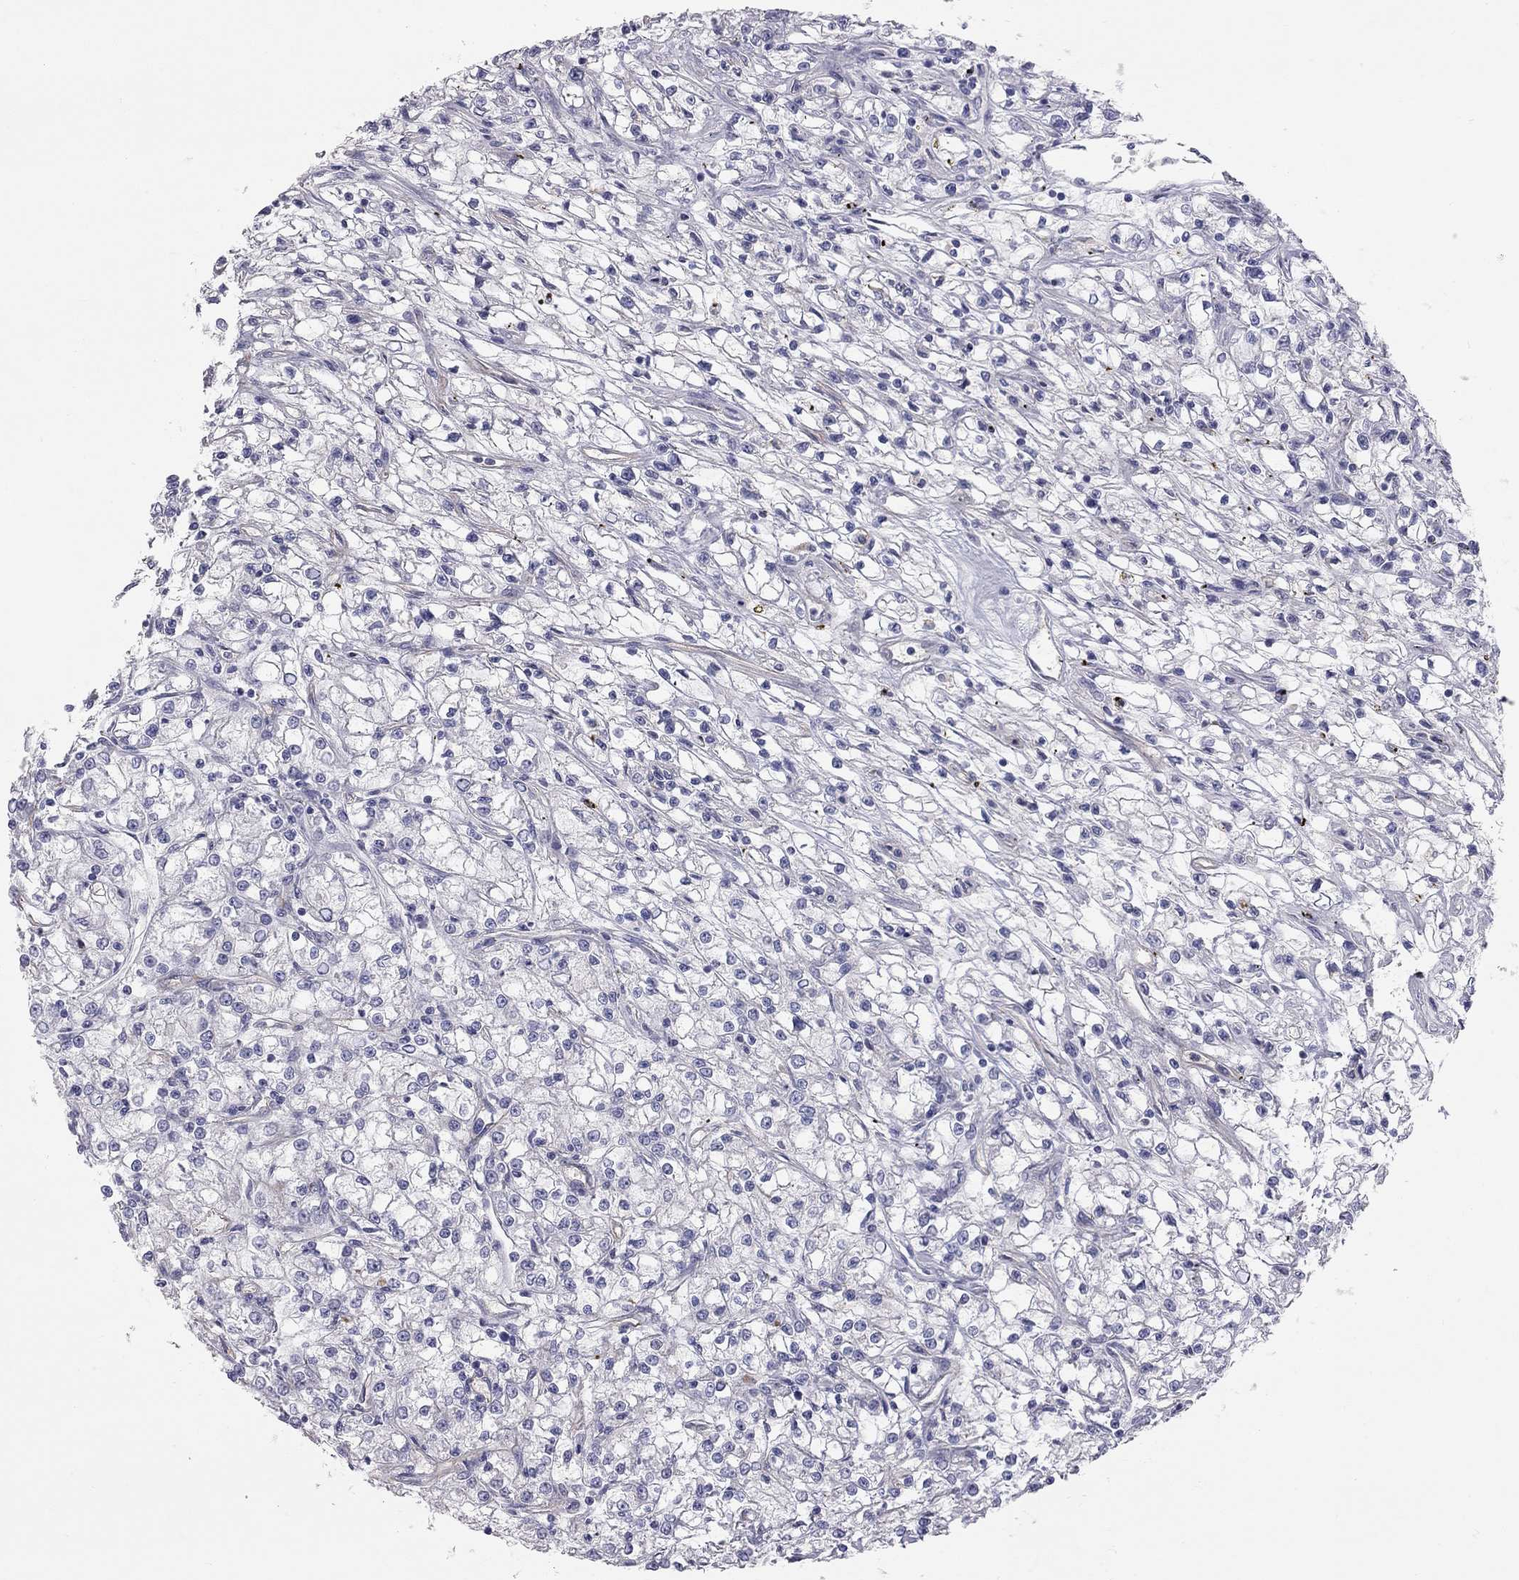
{"staining": {"intensity": "negative", "quantity": "none", "location": "none"}, "tissue": "renal cancer", "cell_type": "Tumor cells", "image_type": "cancer", "snomed": [{"axis": "morphology", "description": "Adenocarcinoma, NOS"}, {"axis": "topography", "description": "Kidney"}], "caption": "IHC of adenocarcinoma (renal) exhibits no expression in tumor cells. (DAB (3,3'-diaminobenzidine) immunohistochemistry visualized using brightfield microscopy, high magnification).", "gene": "GPRC5B", "patient": {"sex": "female", "age": 59}}